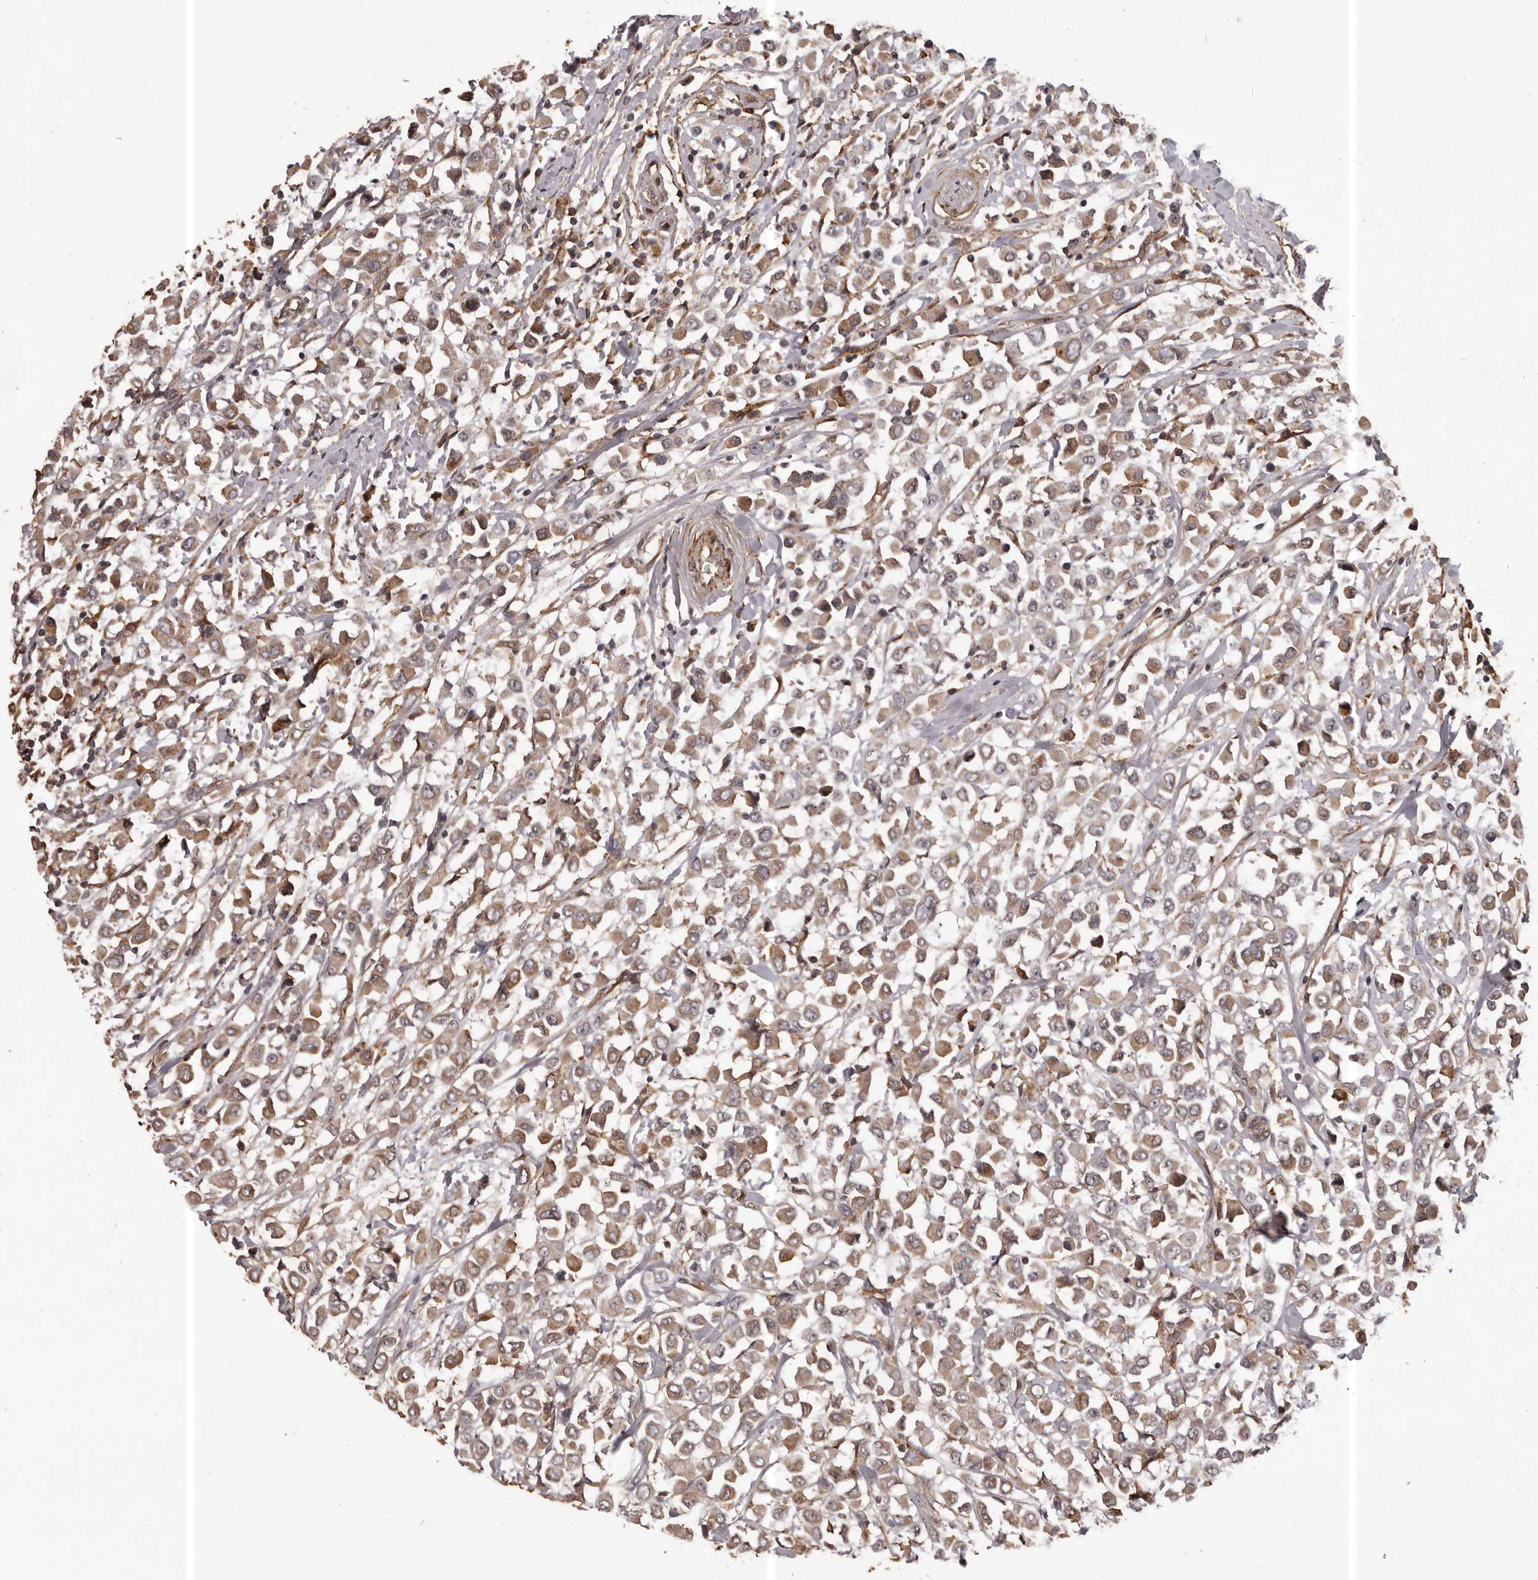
{"staining": {"intensity": "moderate", "quantity": ">75%", "location": "cytoplasmic/membranous"}, "tissue": "breast cancer", "cell_type": "Tumor cells", "image_type": "cancer", "snomed": [{"axis": "morphology", "description": "Duct carcinoma"}, {"axis": "topography", "description": "Breast"}], "caption": "IHC photomicrograph of neoplastic tissue: breast cancer (invasive ductal carcinoma) stained using immunohistochemistry reveals medium levels of moderate protein expression localized specifically in the cytoplasmic/membranous of tumor cells, appearing as a cytoplasmic/membranous brown color.", "gene": "SLITRK6", "patient": {"sex": "female", "age": 61}}